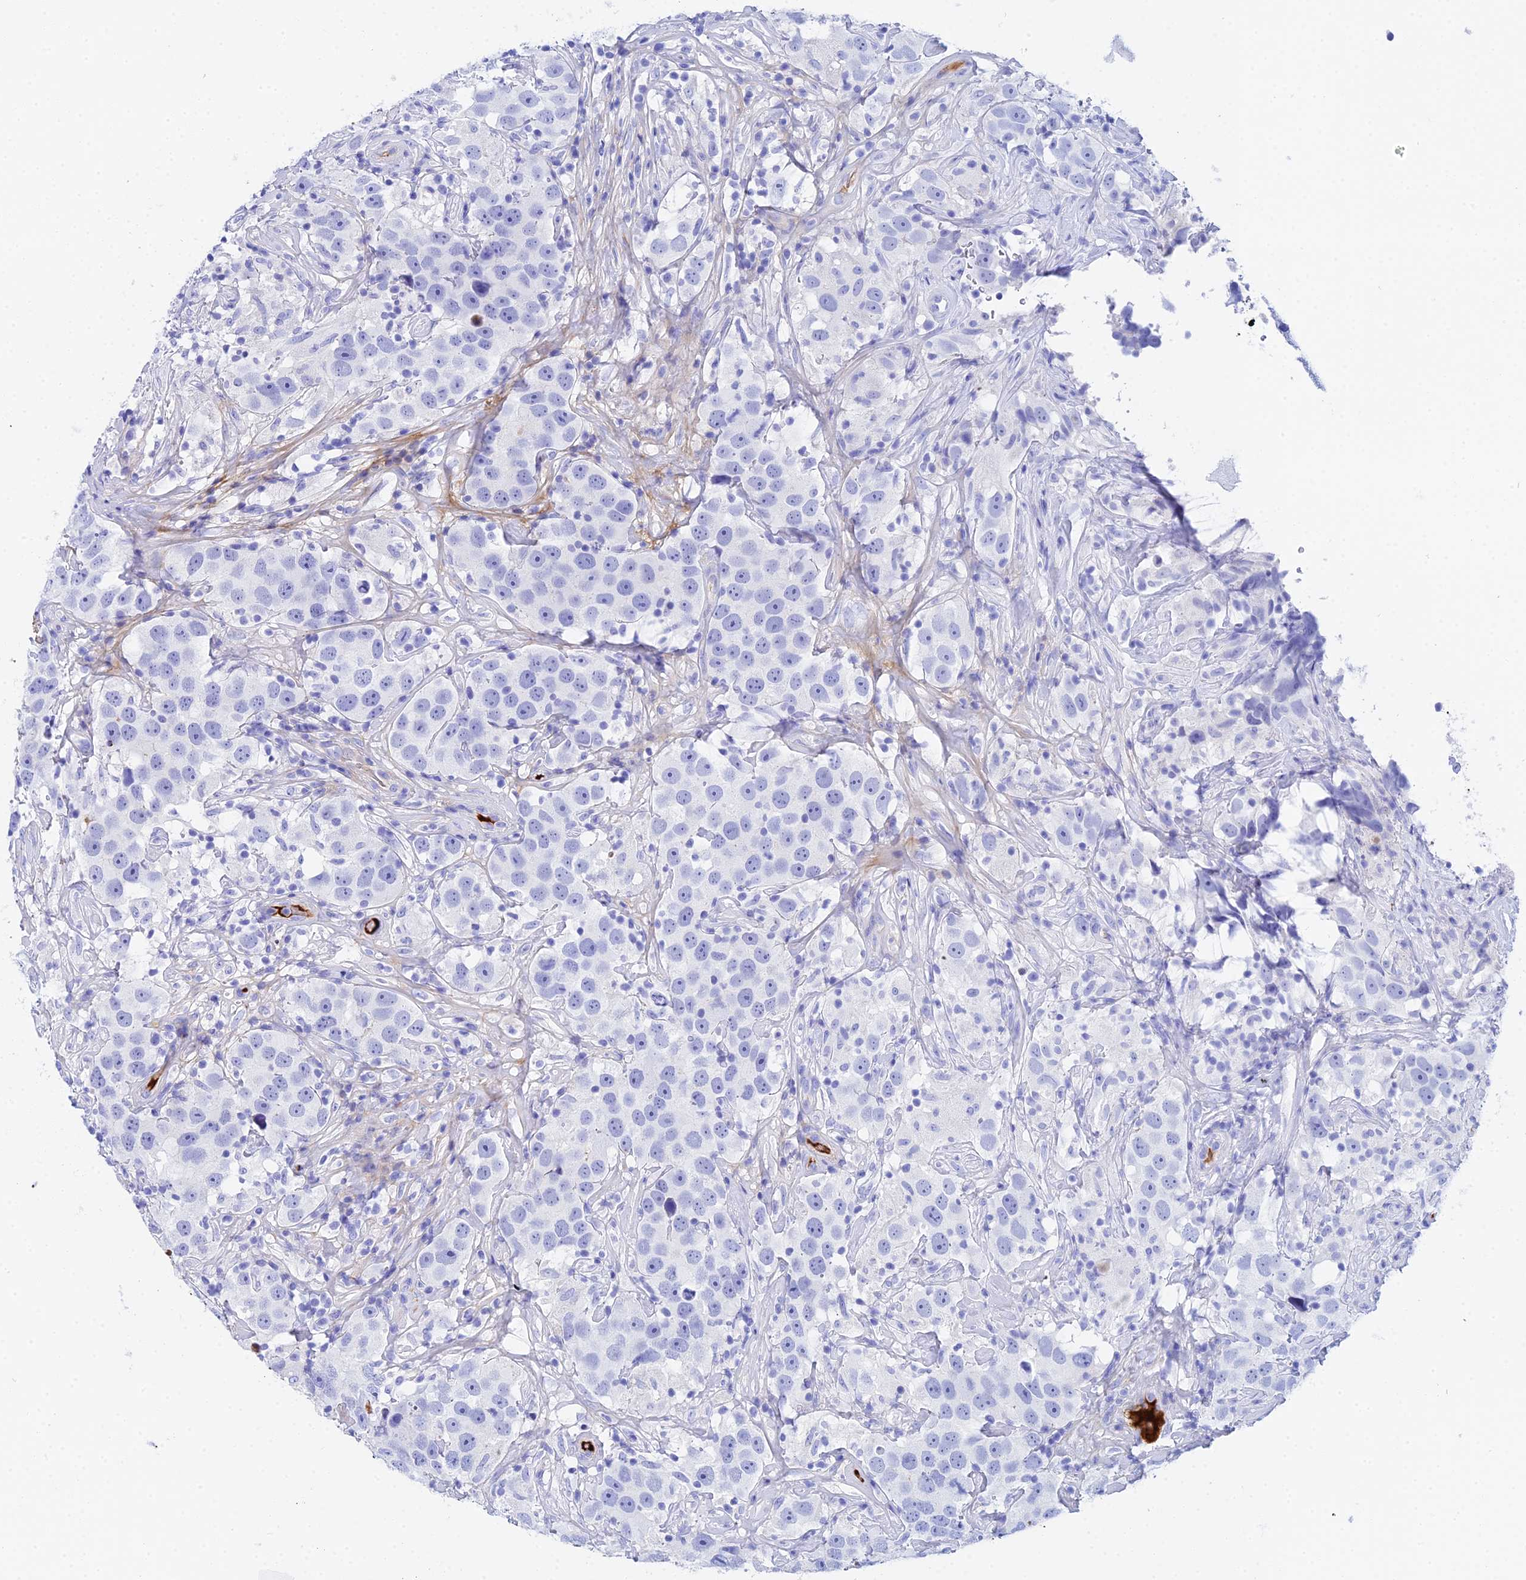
{"staining": {"intensity": "negative", "quantity": "none", "location": "none"}, "tissue": "testis cancer", "cell_type": "Tumor cells", "image_type": "cancer", "snomed": [{"axis": "morphology", "description": "Seminoma, NOS"}, {"axis": "topography", "description": "Testis"}], "caption": "Tumor cells are negative for protein expression in human seminoma (testis). (DAB (3,3'-diaminobenzidine) immunohistochemistry, high magnification).", "gene": "CELA3A", "patient": {"sex": "male", "age": 49}}